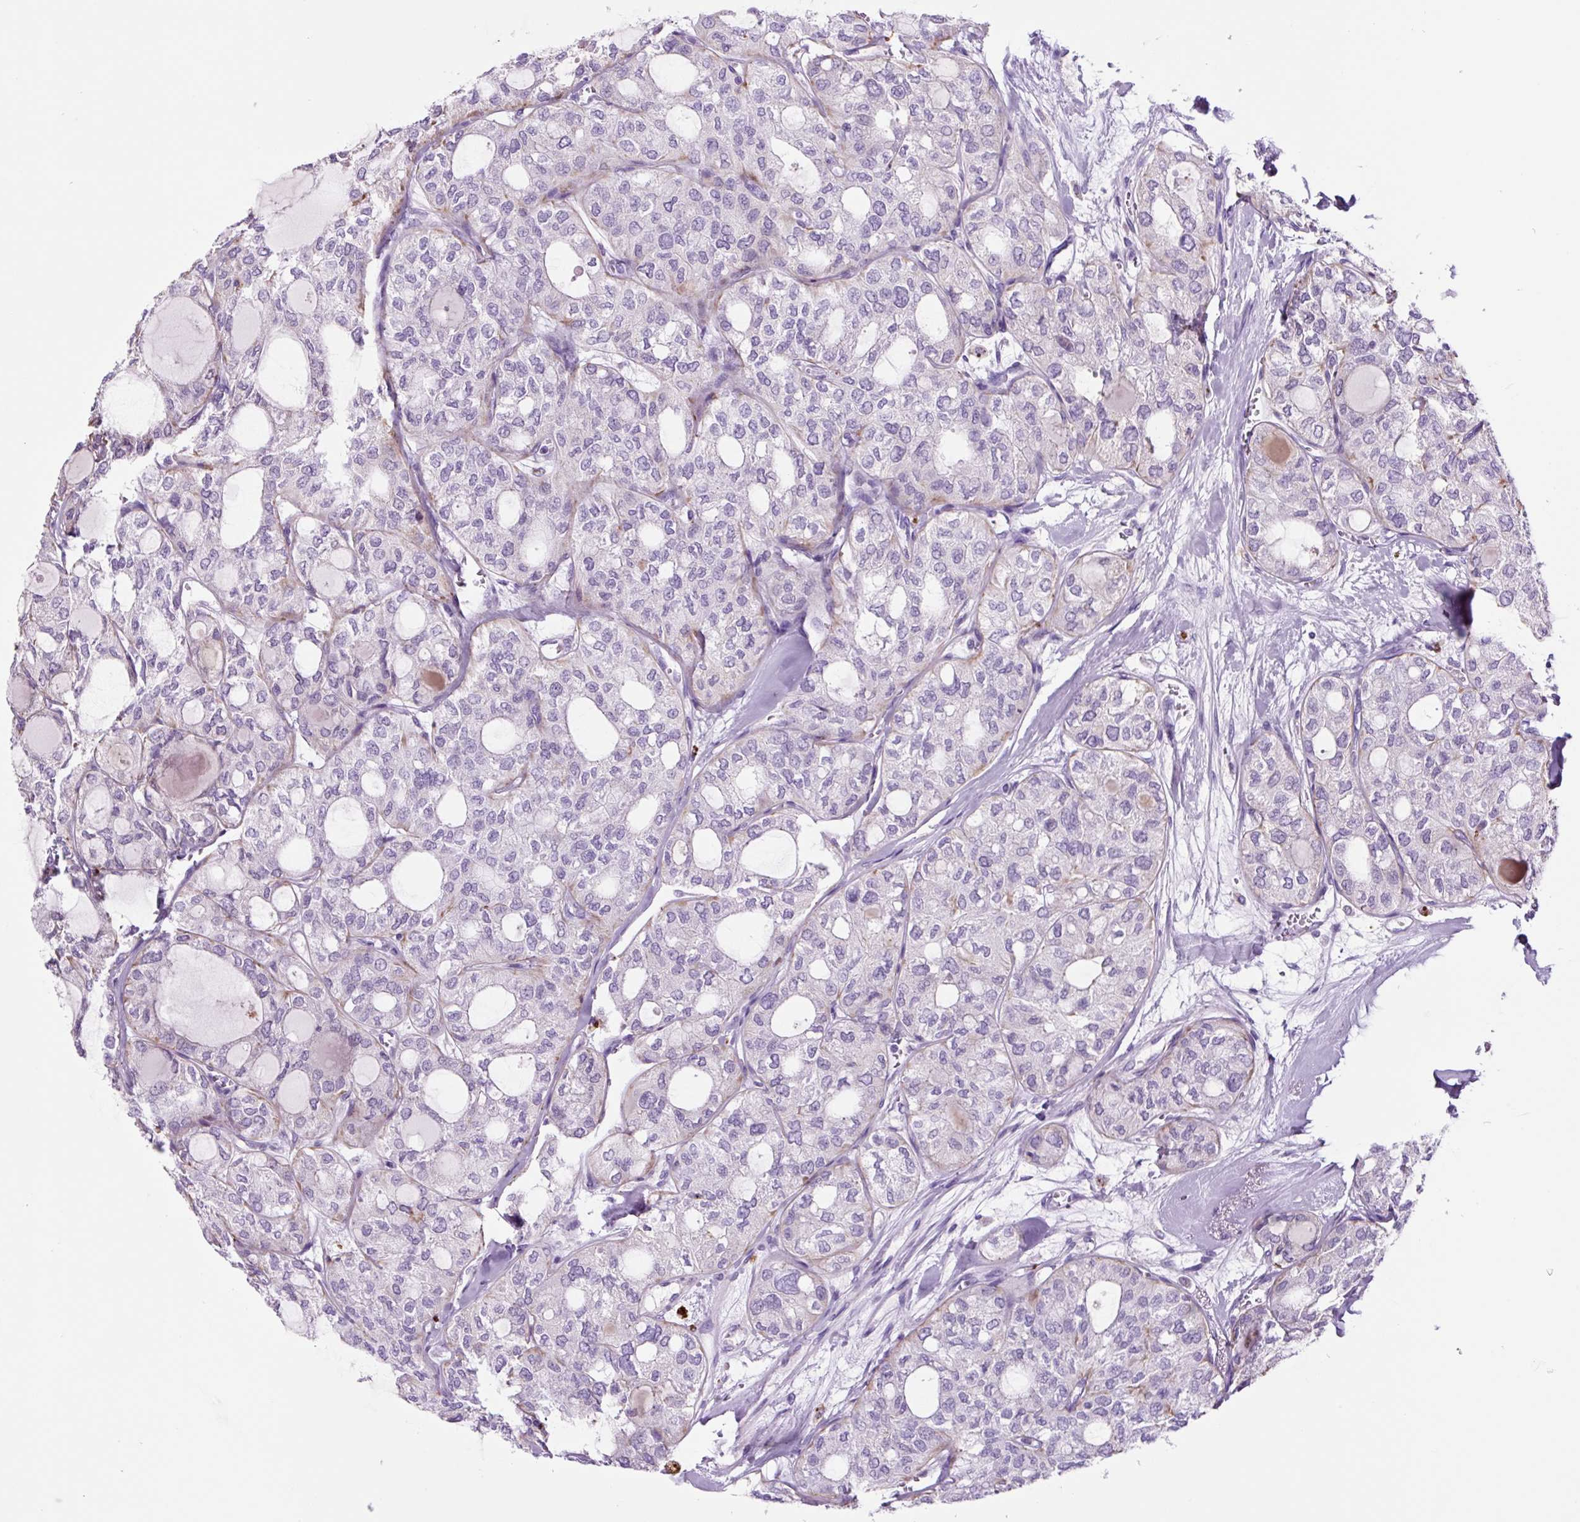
{"staining": {"intensity": "negative", "quantity": "none", "location": "none"}, "tissue": "thyroid cancer", "cell_type": "Tumor cells", "image_type": "cancer", "snomed": [{"axis": "morphology", "description": "Follicular adenoma carcinoma, NOS"}, {"axis": "topography", "description": "Thyroid gland"}], "caption": "A high-resolution image shows IHC staining of thyroid cancer, which exhibits no significant staining in tumor cells.", "gene": "LCN10", "patient": {"sex": "male", "age": 75}}